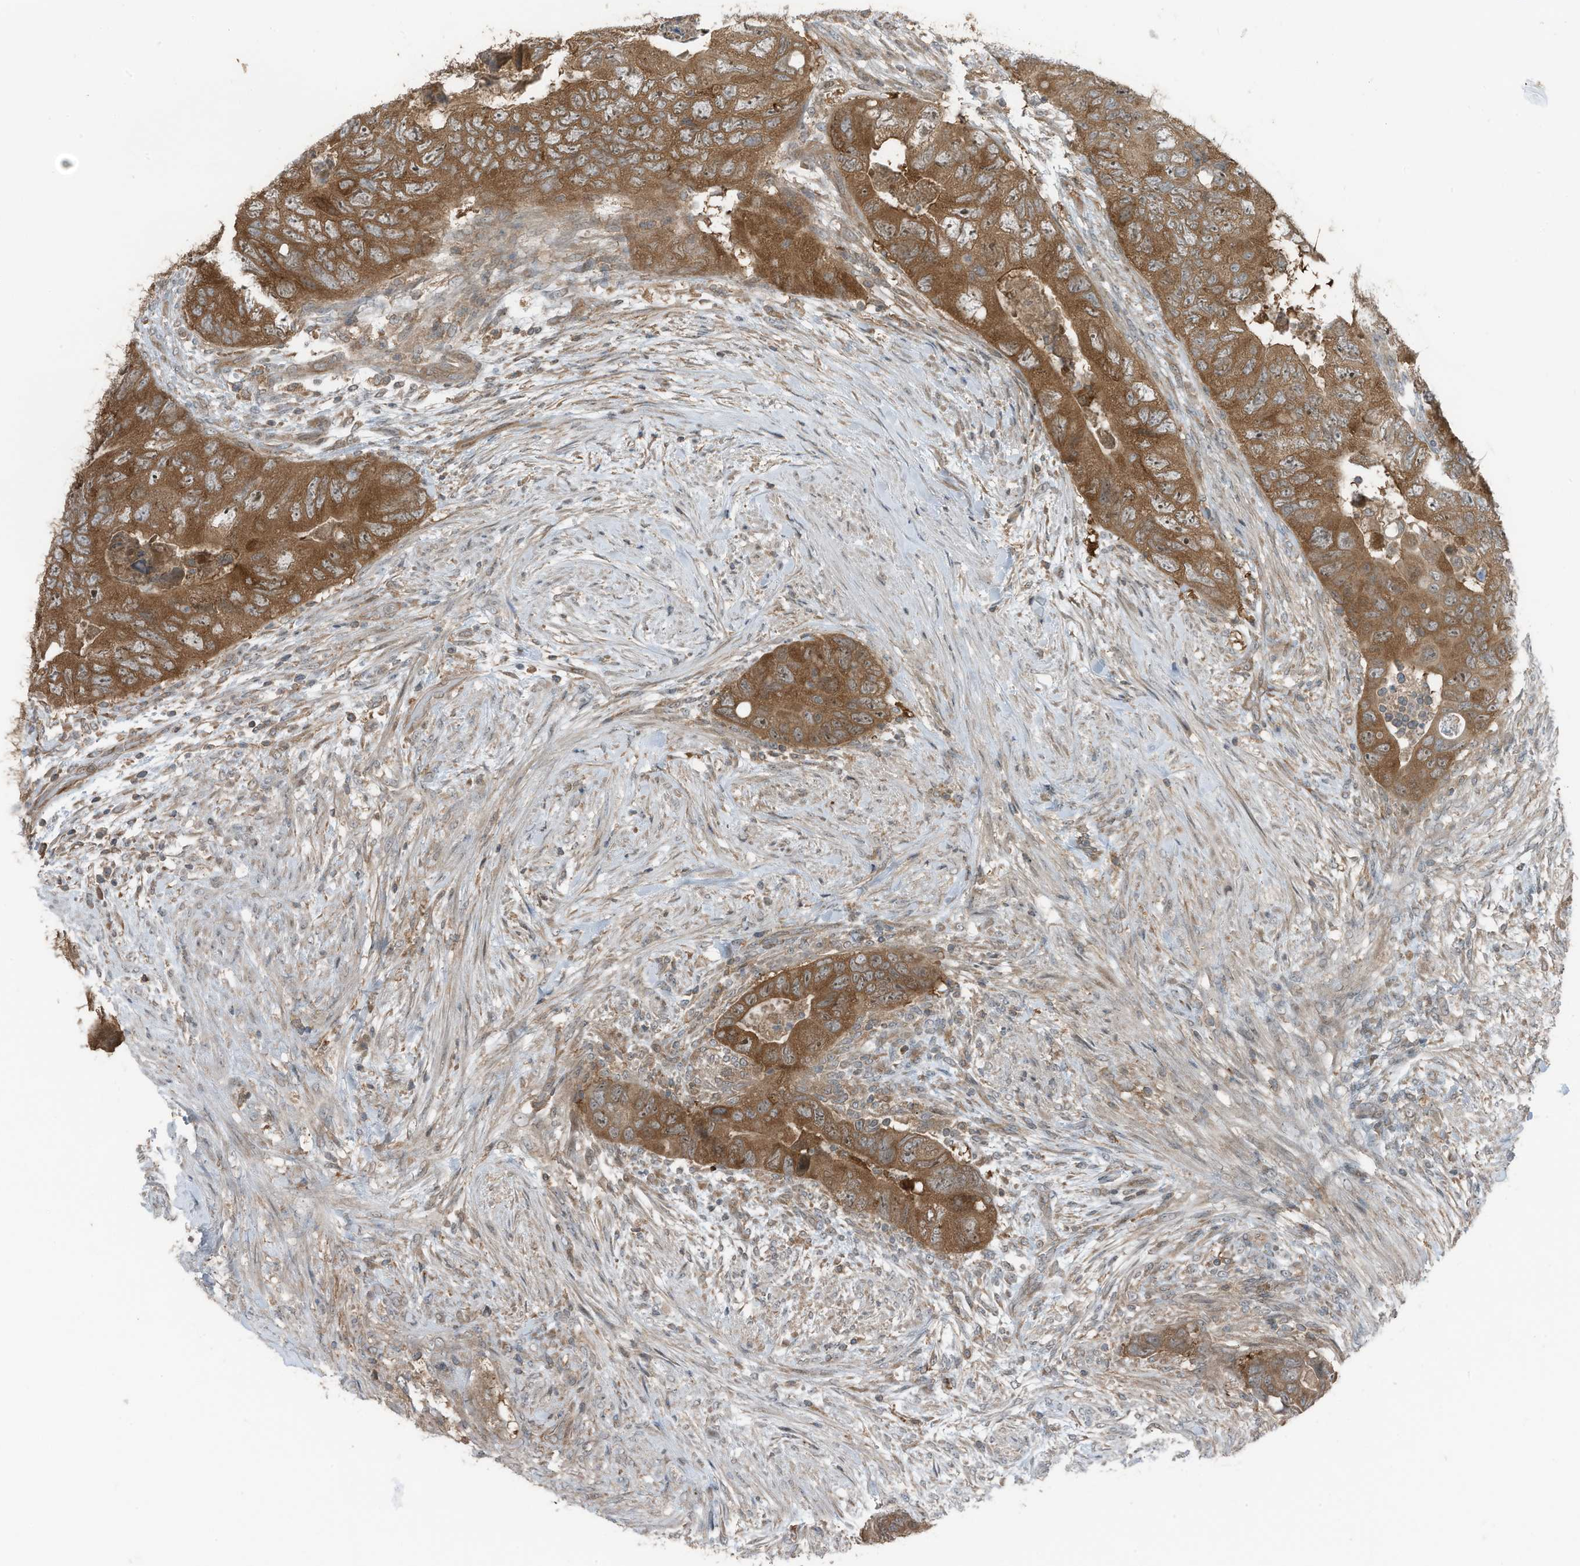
{"staining": {"intensity": "moderate", "quantity": ">75%", "location": "cytoplasmic/membranous,nuclear"}, "tissue": "colorectal cancer", "cell_type": "Tumor cells", "image_type": "cancer", "snomed": [{"axis": "morphology", "description": "Adenocarcinoma, NOS"}, {"axis": "topography", "description": "Rectum"}], "caption": "Brown immunohistochemical staining in human colorectal cancer demonstrates moderate cytoplasmic/membranous and nuclear expression in about >75% of tumor cells.", "gene": "TXNDC9", "patient": {"sex": "male", "age": 63}}